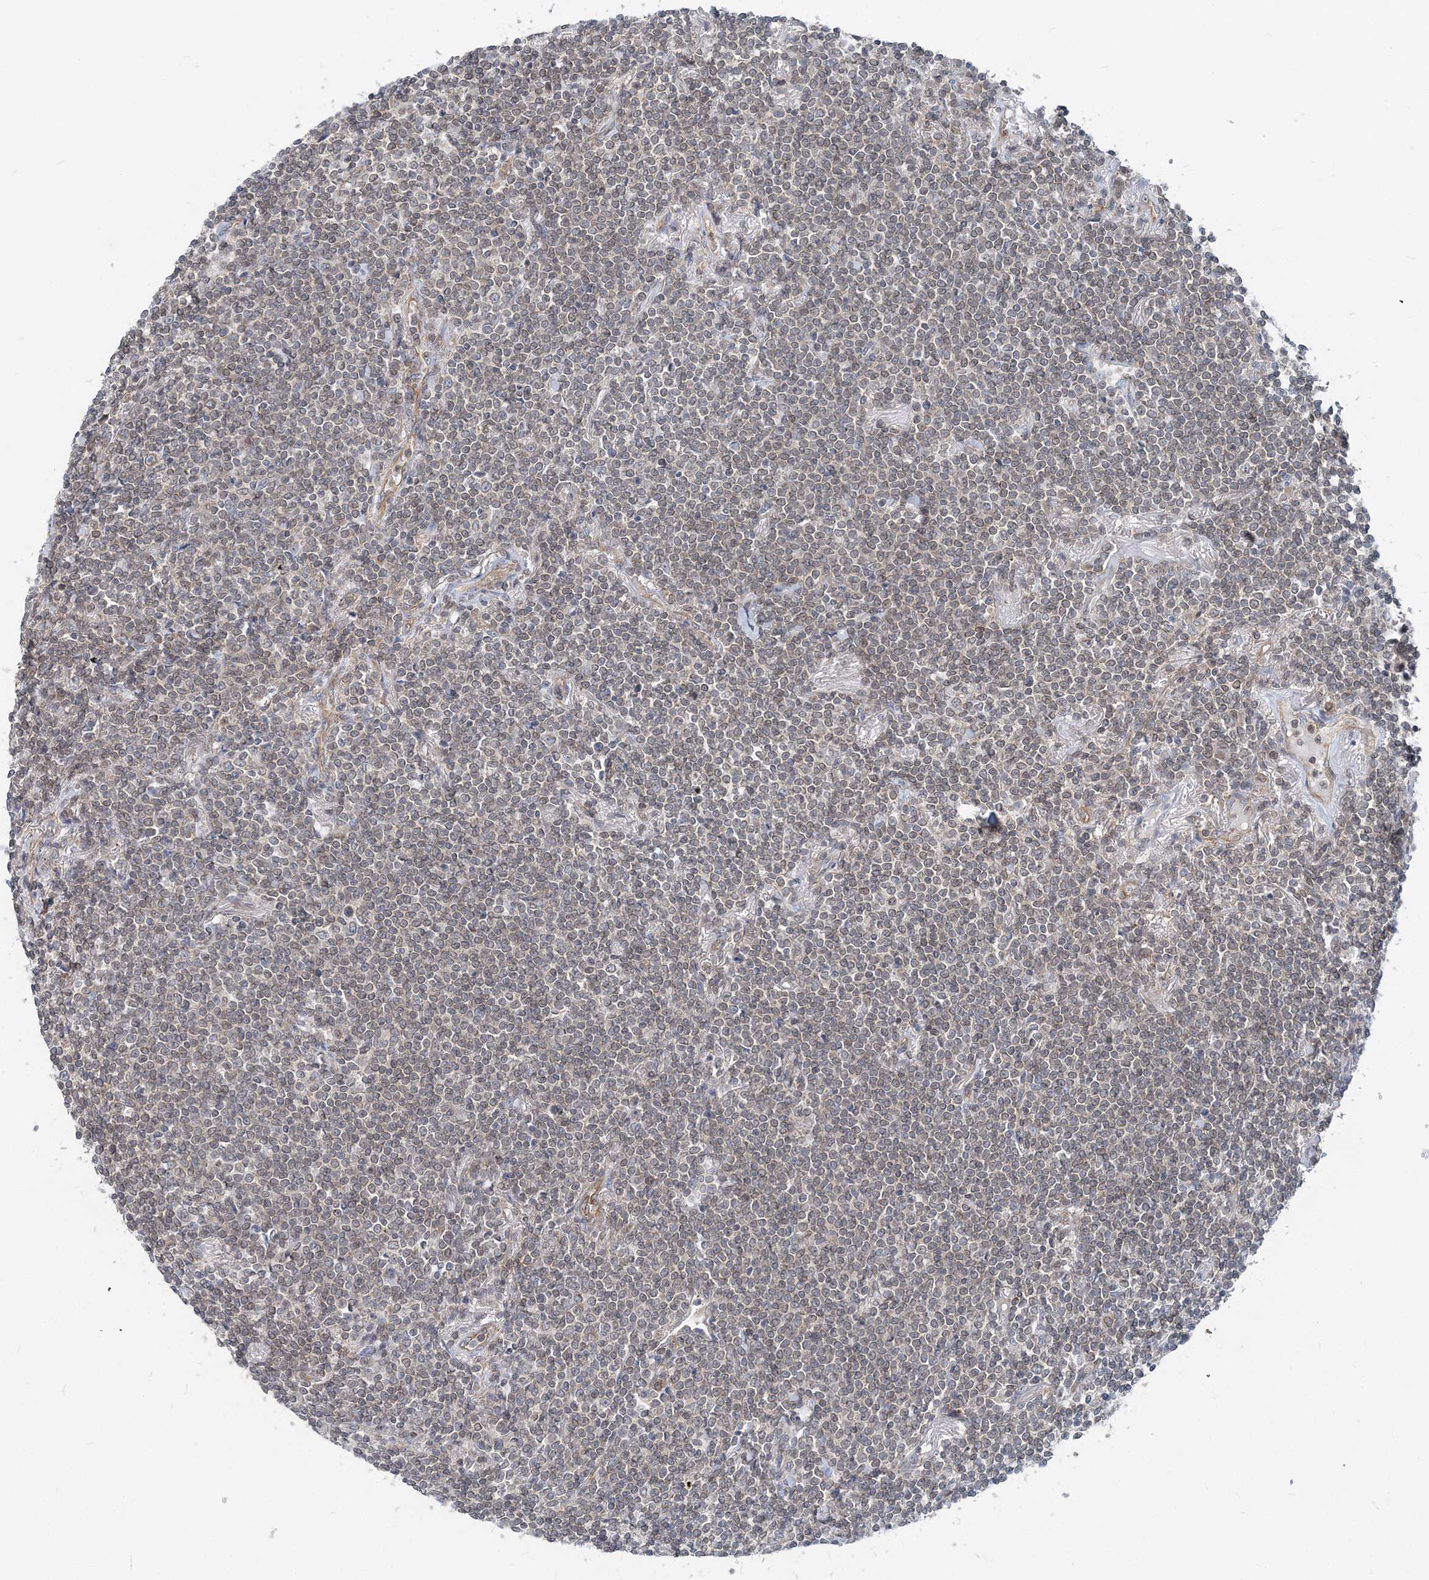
{"staining": {"intensity": "weak", "quantity": "25%-75%", "location": "cytoplasmic/membranous"}, "tissue": "lymphoma", "cell_type": "Tumor cells", "image_type": "cancer", "snomed": [{"axis": "morphology", "description": "Malignant lymphoma, non-Hodgkin's type, Low grade"}, {"axis": "topography", "description": "Lung"}], "caption": "Malignant lymphoma, non-Hodgkin's type (low-grade) was stained to show a protein in brown. There is low levels of weak cytoplasmic/membranous expression in approximately 25%-75% of tumor cells. (DAB (3,3'-diaminobenzidine) IHC with brightfield microscopy, high magnification).", "gene": "MOB4", "patient": {"sex": "female", "age": 71}}